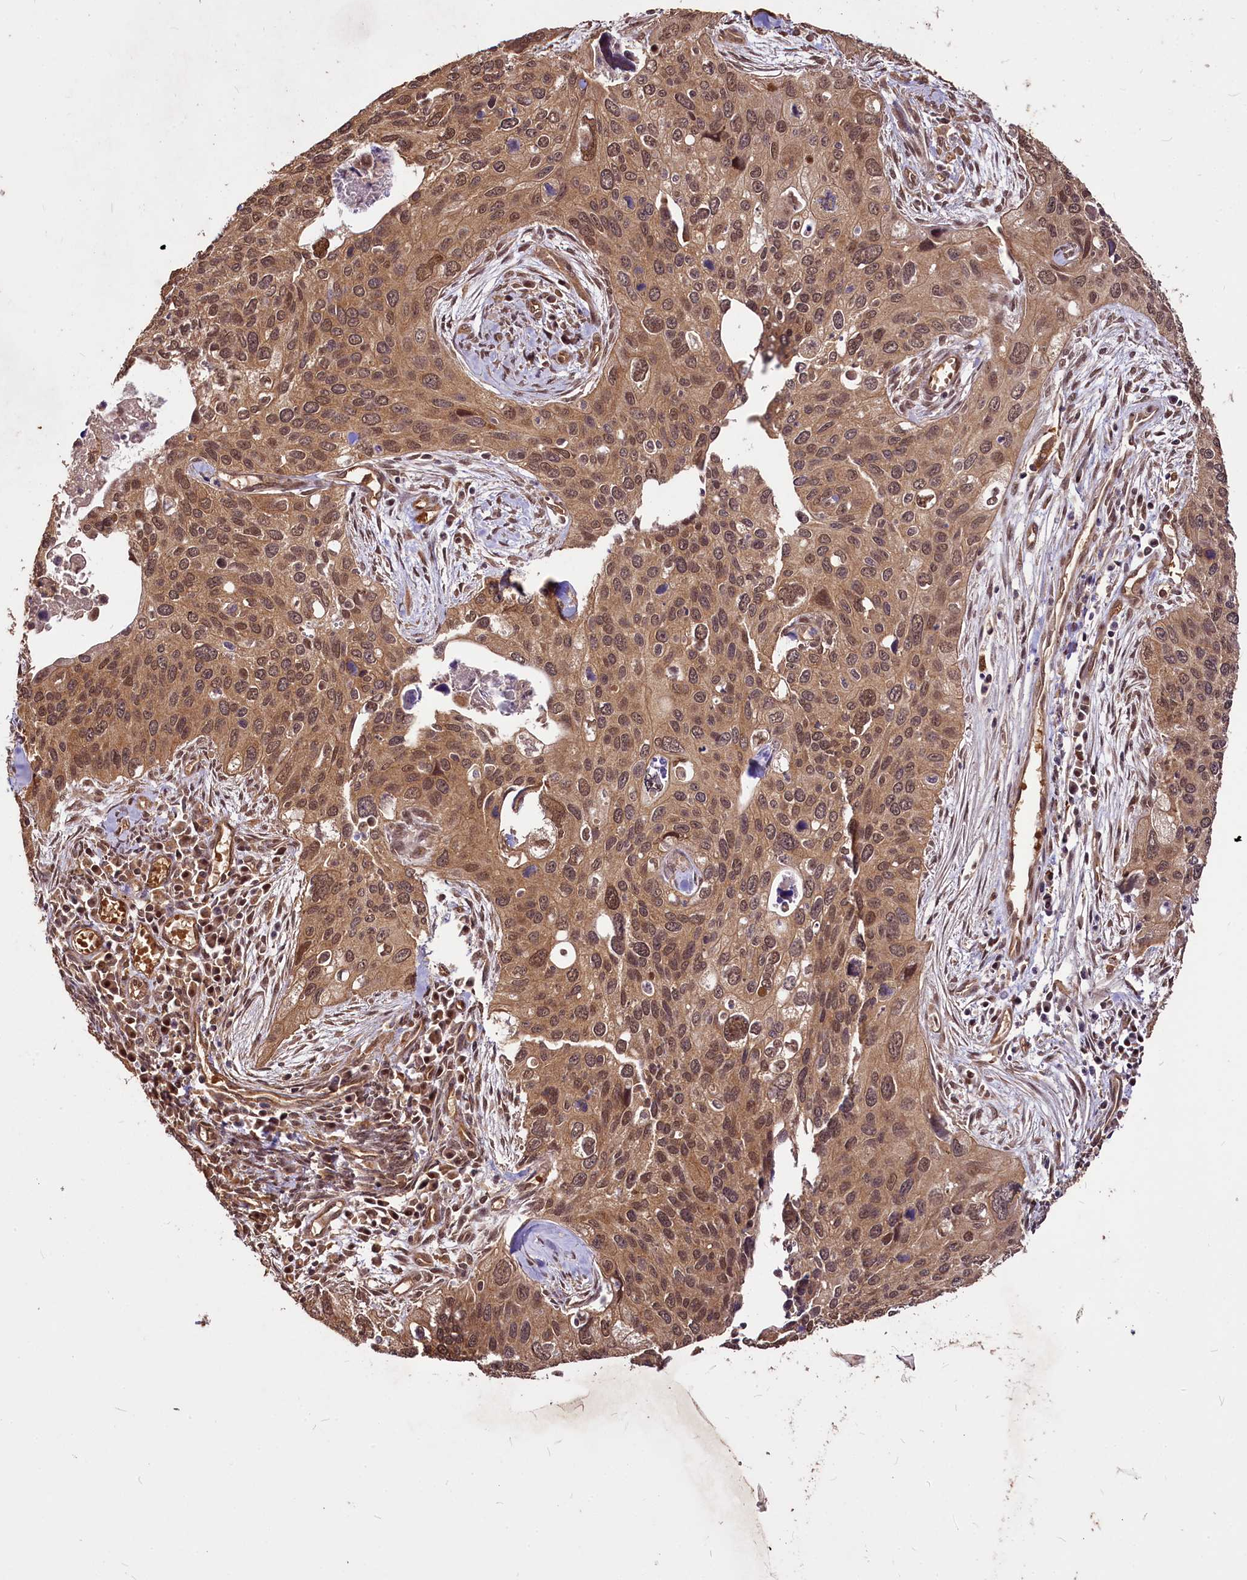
{"staining": {"intensity": "moderate", "quantity": ">75%", "location": "cytoplasmic/membranous,nuclear"}, "tissue": "cervical cancer", "cell_type": "Tumor cells", "image_type": "cancer", "snomed": [{"axis": "morphology", "description": "Squamous cell carcinoma, NOS"}, {"axis": "topography", "description": "Cervix"}], "caption": "Protein analysis of cervical squamous cell carcinoma tissue displays moderate cytoplasmic/membranous and nuclear expression in about >75% of tumor cells.", "gene": "VPS51", "patient": {"sex": "female", "age": 55}}